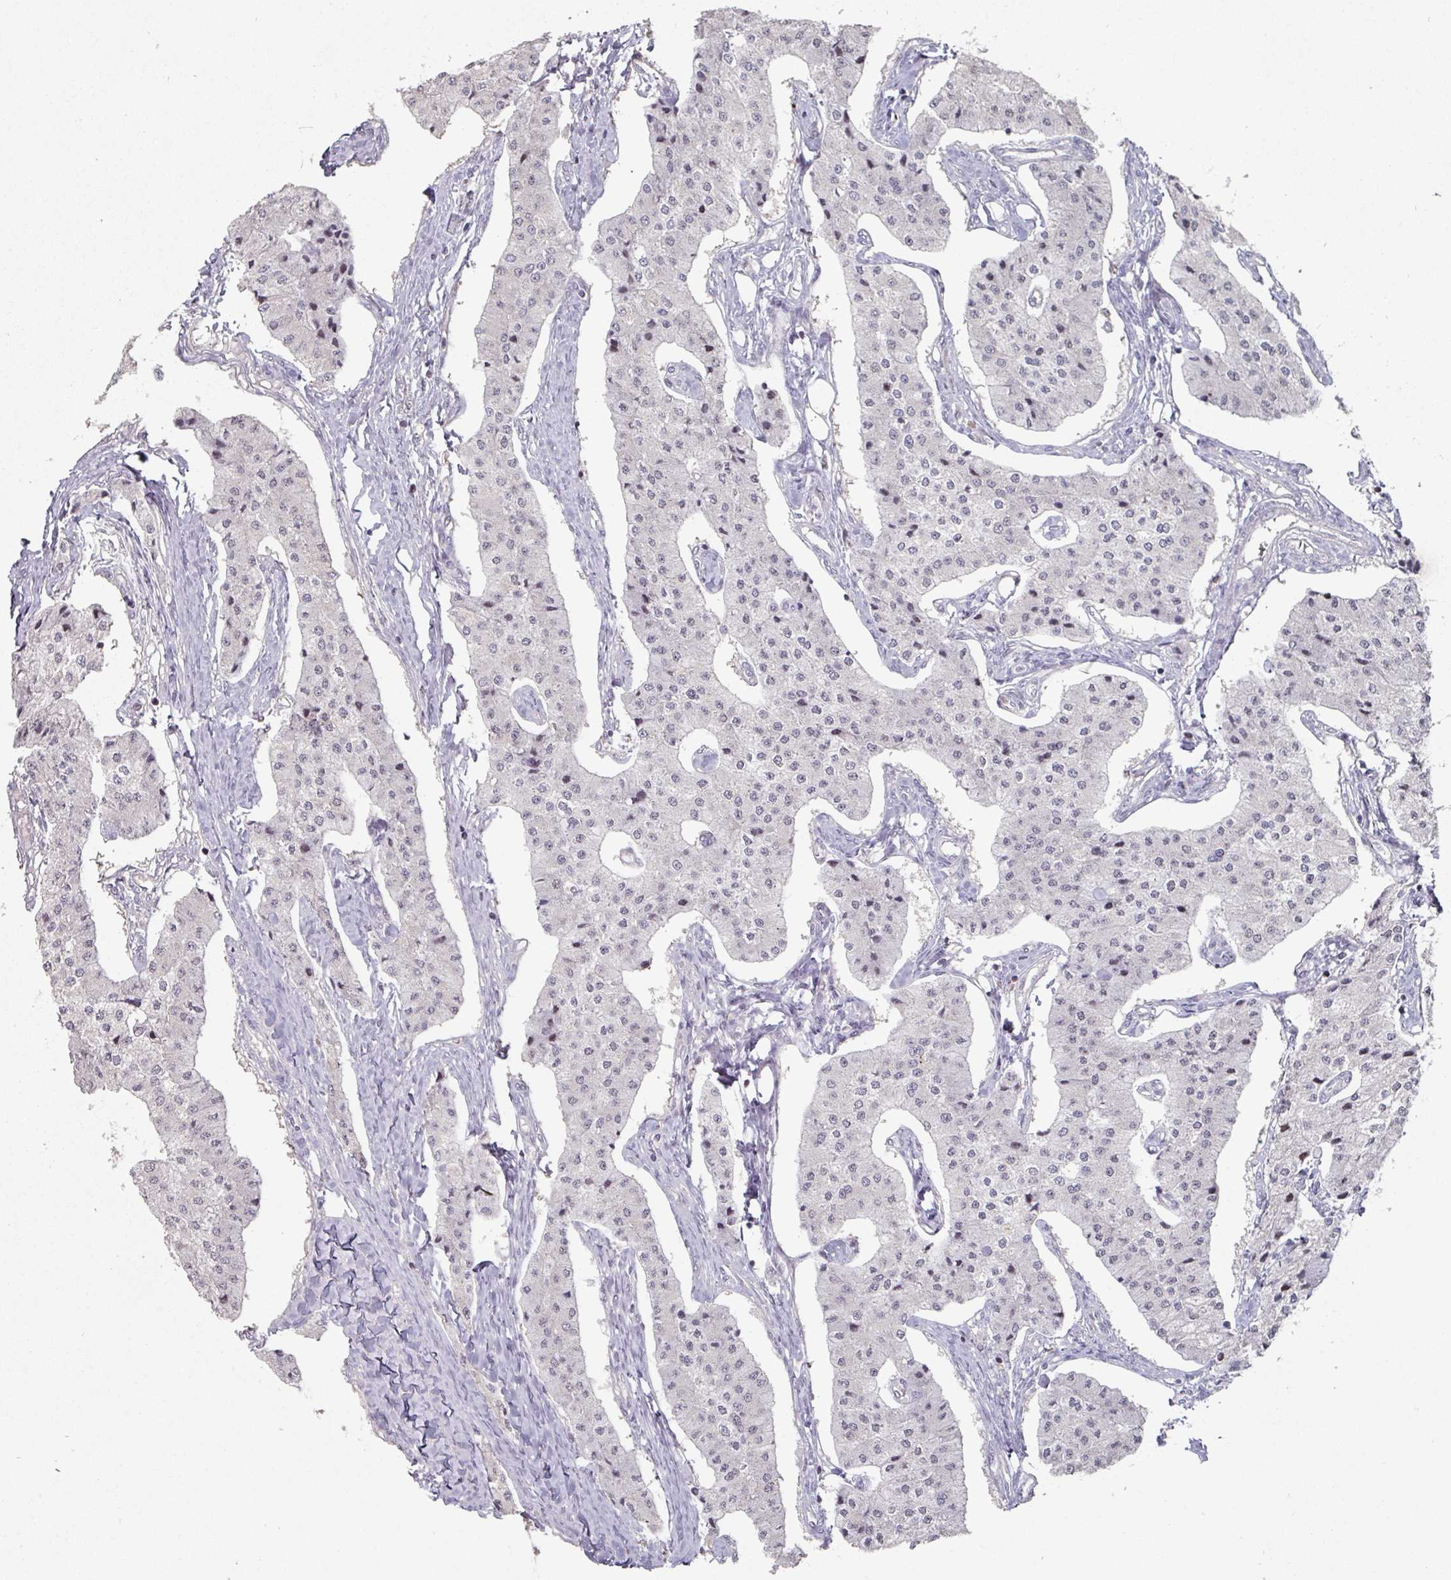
{"staining": {"intensity": "negative", "quantity": "none", "location": "none"}, "tissue": "carcinoid", "cell_type": "Tumor cells", "image_type": "cancer", "snomed": [{"axis": "morphology", "description": "Carcinoid, malignant, NOS"}, {"axis": "topography", "description": "Colon"}], "caption": "This image is of malignant carcinoid stained with IHC to label a protein in brown with the nuclei are counter-stained blue. There is no positivity in tumor cells.", "gene": "ZBTB6", "patient": {"sex": "female", "age": 52}}